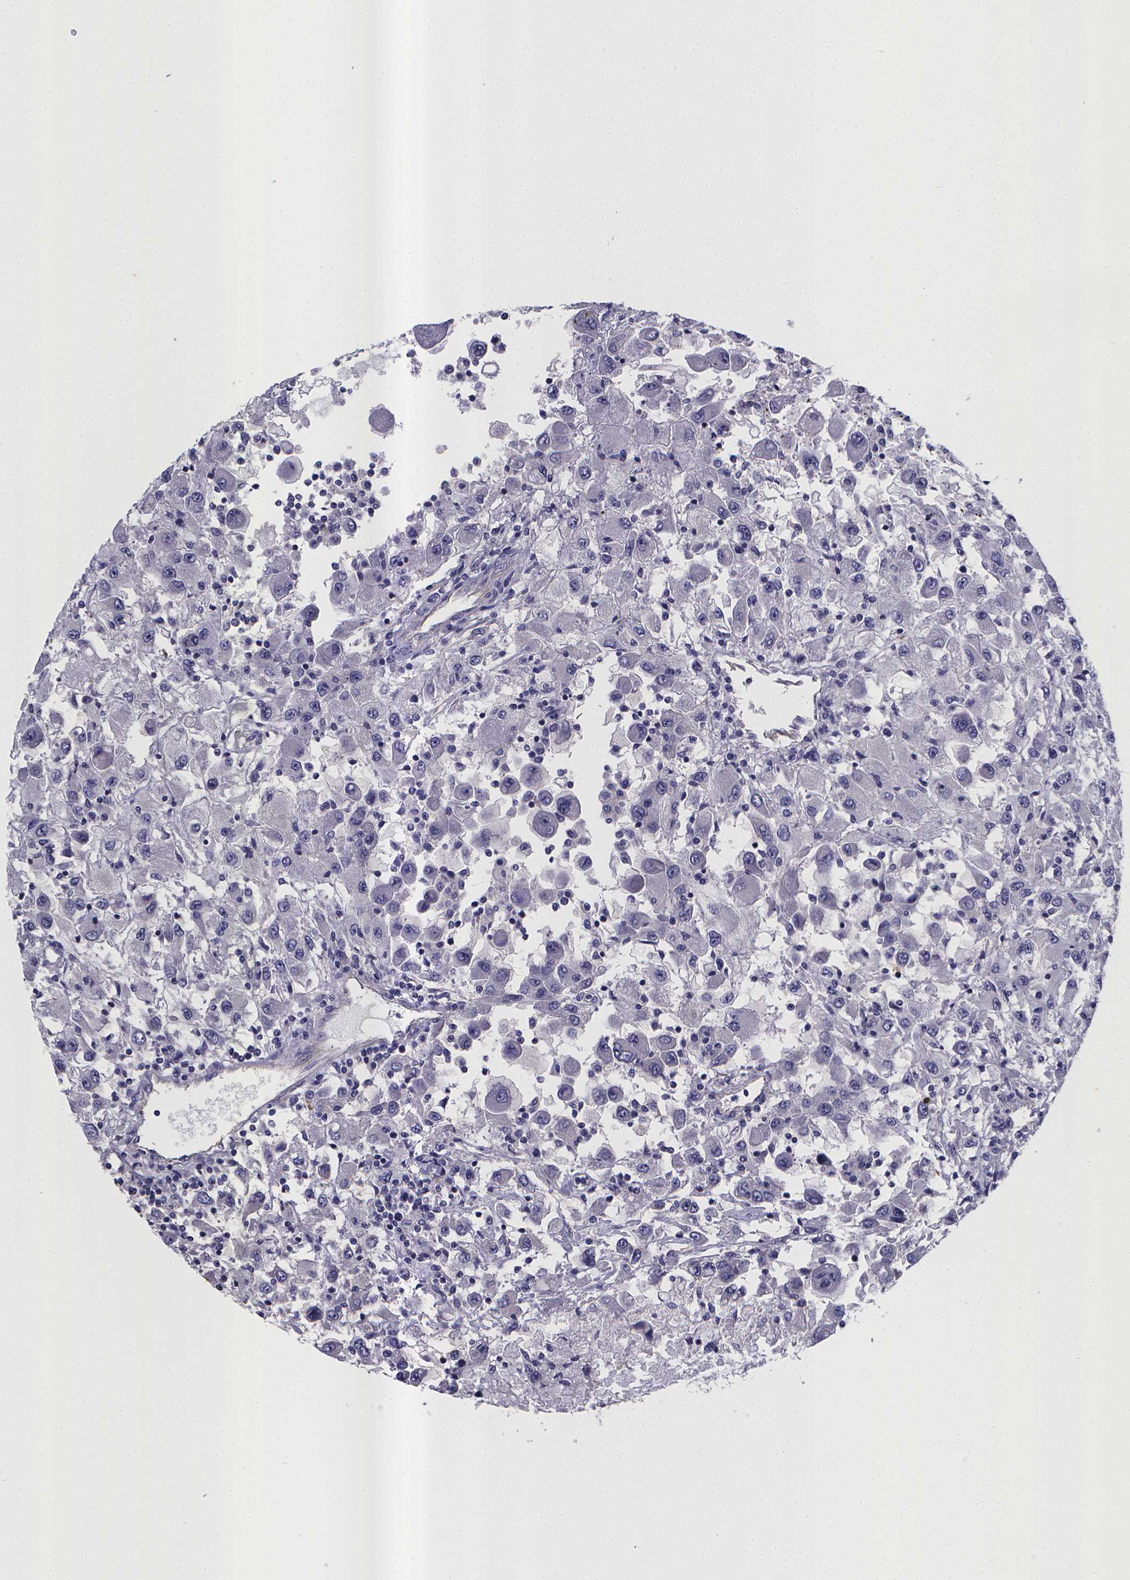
{"staining": {"intensity": "negative", "quantity": "none", "location": "none"}, "tissue": "renal cancer", "cell_type": "Tumor cells", "image_type": "cancer", "snomed": [{"axis": "morphology", "description": "Adenocarcinoma, NOS"}, {"axis": "topography", "description": "Kidney"}], "caption": "Tumor cells are negative for brown protein staining in renal adenocarcinoma. (DAB IHC visualized using brightfield microscopy, high magnification).", "gene": "RERG", "patient": {"sex": "female", "age": 67}}